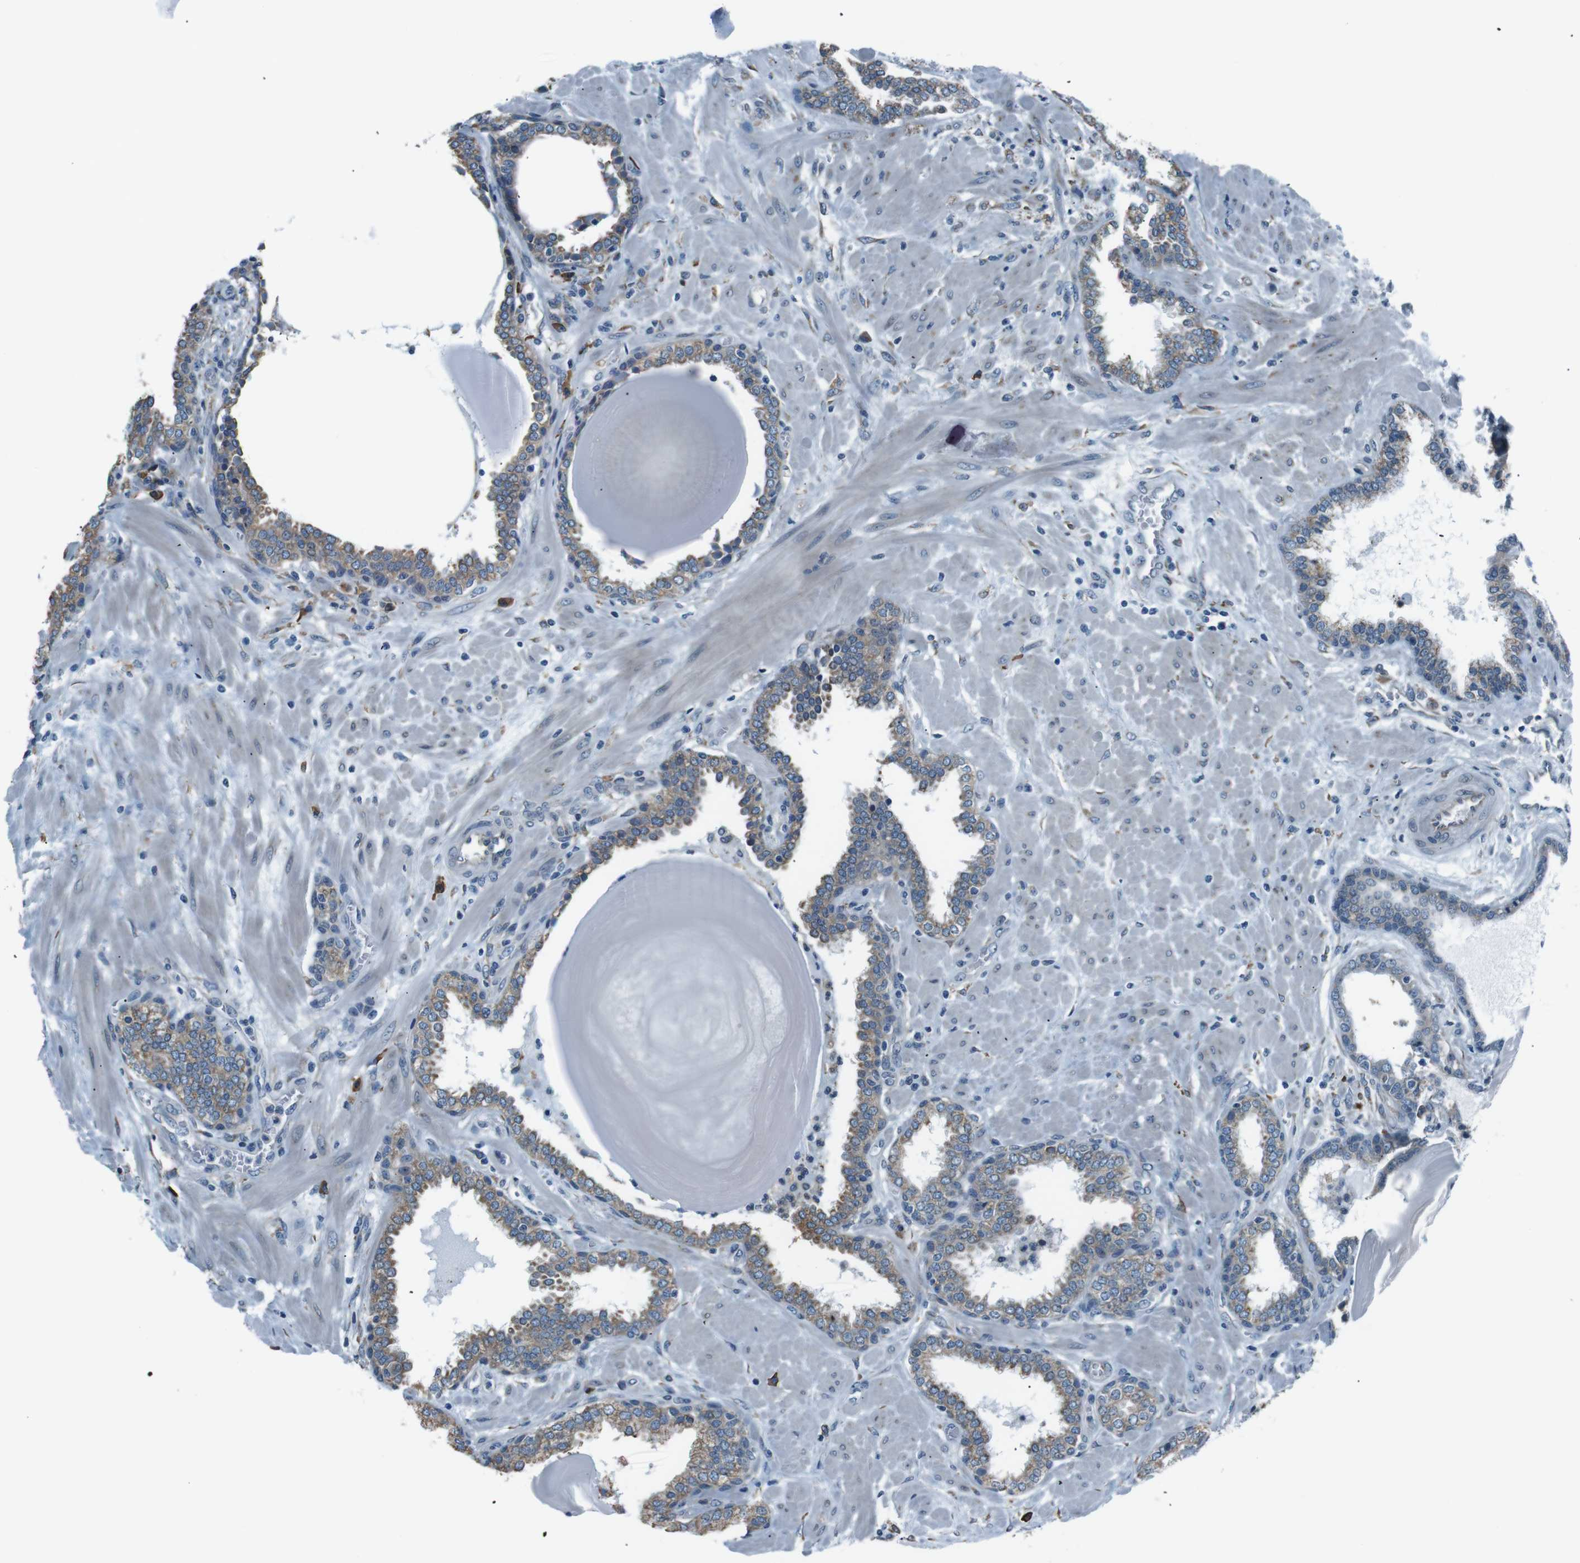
{"staining": {"intensity": "moderate", "quantity": ">75%", "location": "cytoplasmic/membranous"}, "tissue": "prostate", "cell_type": "Glandular cells", "image_type": "normal", "snomed": [{"axis": "morphology", "description": "Normal tissue, NOS"}, {"axis": "topography", "description": "Prostate"}], "caption": "Protein expression analysis of unremarkable human prostate reveals moderate cytoplasmic/membranous expression in approximately >75% of glandular cells. (Stains: DAB (3,3'-diaminobenzidine) in brown, nuclei in blue, Microscopy: brightfield microscopy at high magnification).", "gene": "SIGMAR1", "patient": {"sex": "male", "age": 51}}